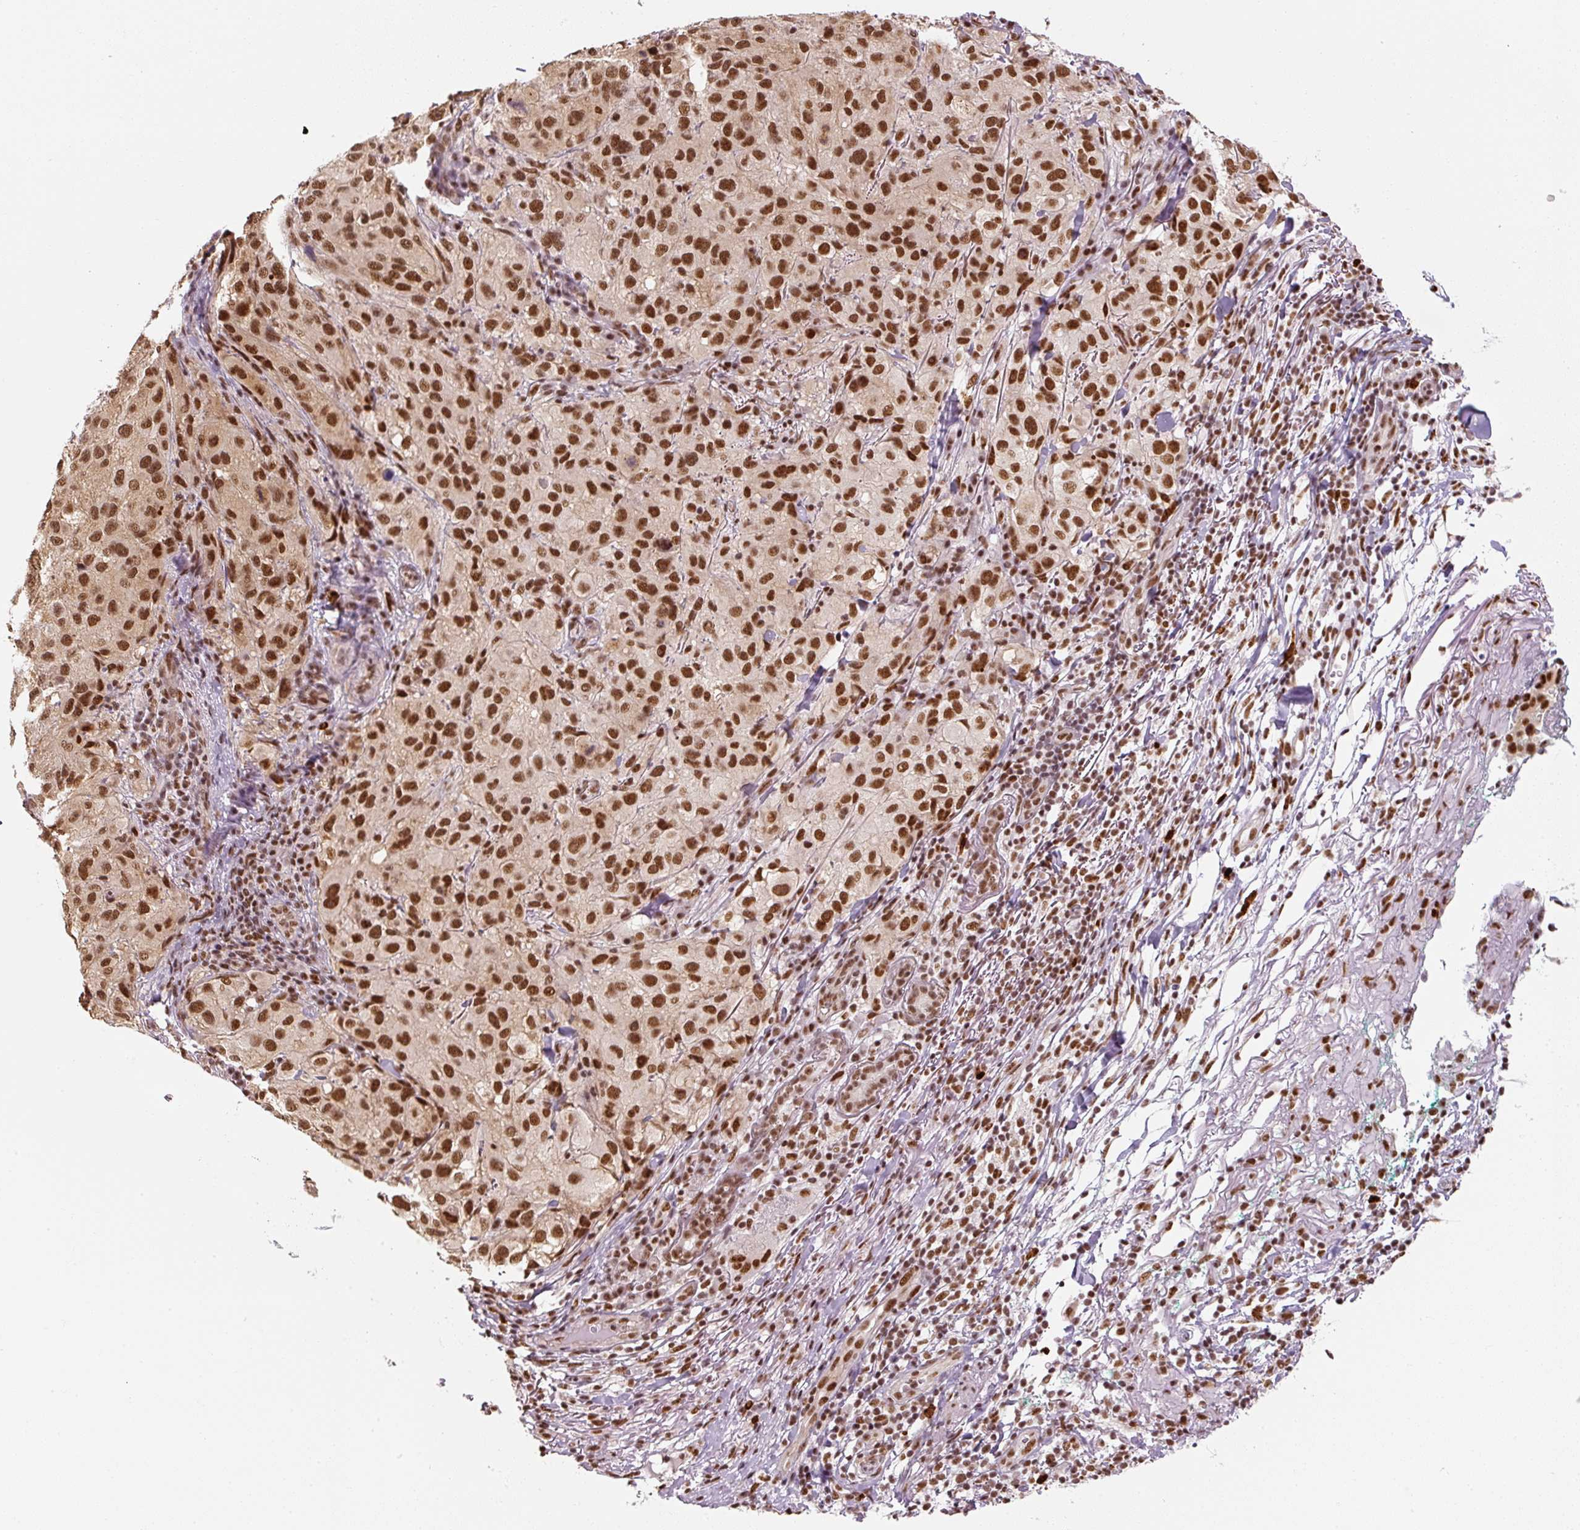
{"staining": {"intensity": "strong", "quantity": ">75%", "location": "nuclear"}, "tissue": "melanoma", "cell_type": "Tumor cells", "image_type": "cancer", "snomed": [{"axis": "morphology", "description": "Necrosis, NOS"}, {"axis": "morphology", "description": "Malignant melanoma, NOS"}, {"axis": "topography", "description": "Skin"}], "caption": "An immunohistochemistry (IHC) histopathology image of neoplastic tissue is shown. Protein staining in brown shows strong nuclear positivity in melanoma within tumor cells.", "gene": "U2AF2", "patient": {"sex": "female", "age": 87}}